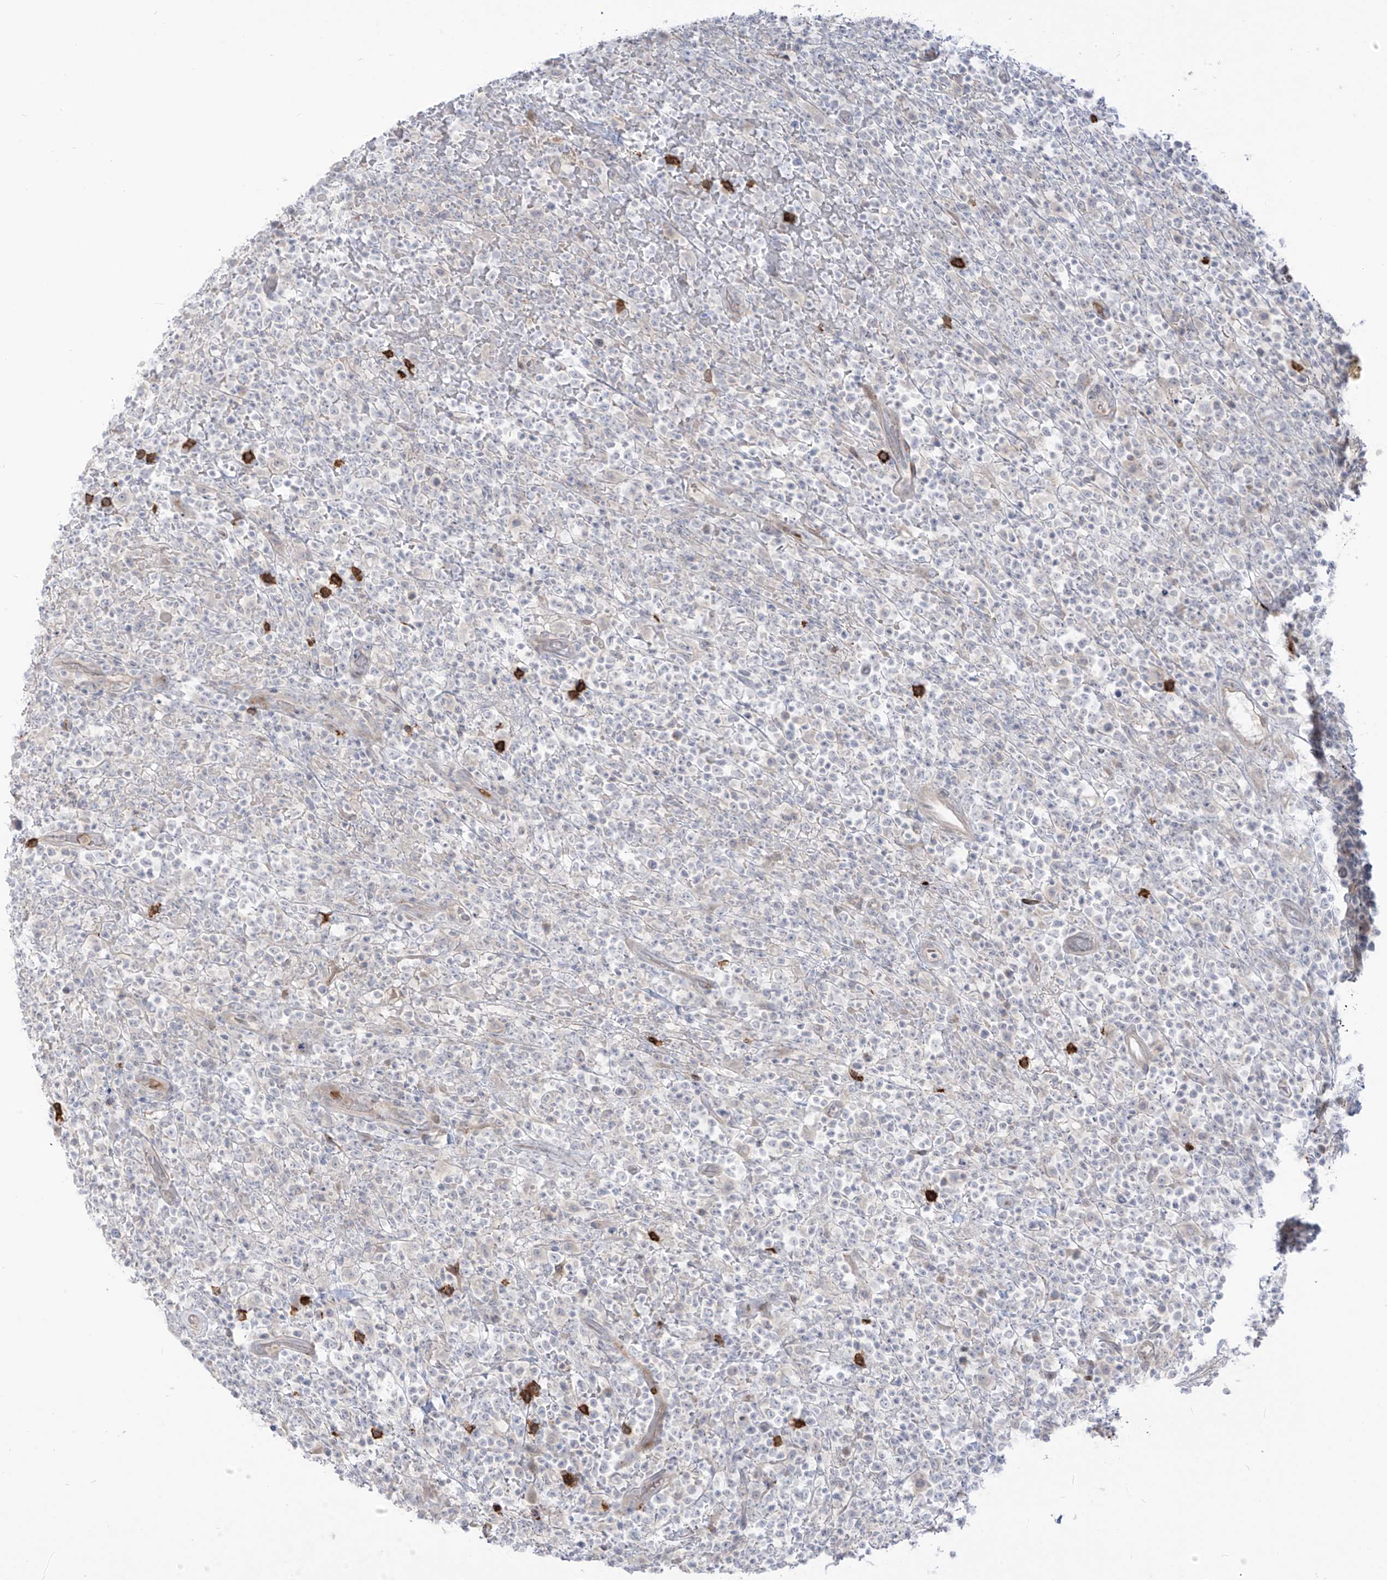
{"staining": {"intensity": "negative", "quantity": "none", "location": "none"}, "tissue": "lymphoma", "cell_type": "Tumor cells", "image_type": "cancer", "snomed": [{"axis": "morphology", "description": "Malignant lymphoma, non-Hodgkin's type, High grade"}, {"axis": "topography", "description": "Colon"}], "caption": "Micrograph shows no protein expression in tumor cells of lymphoma tissue.", "gene": "NOTO", "patient": {"sex": "female", "age": 53}}